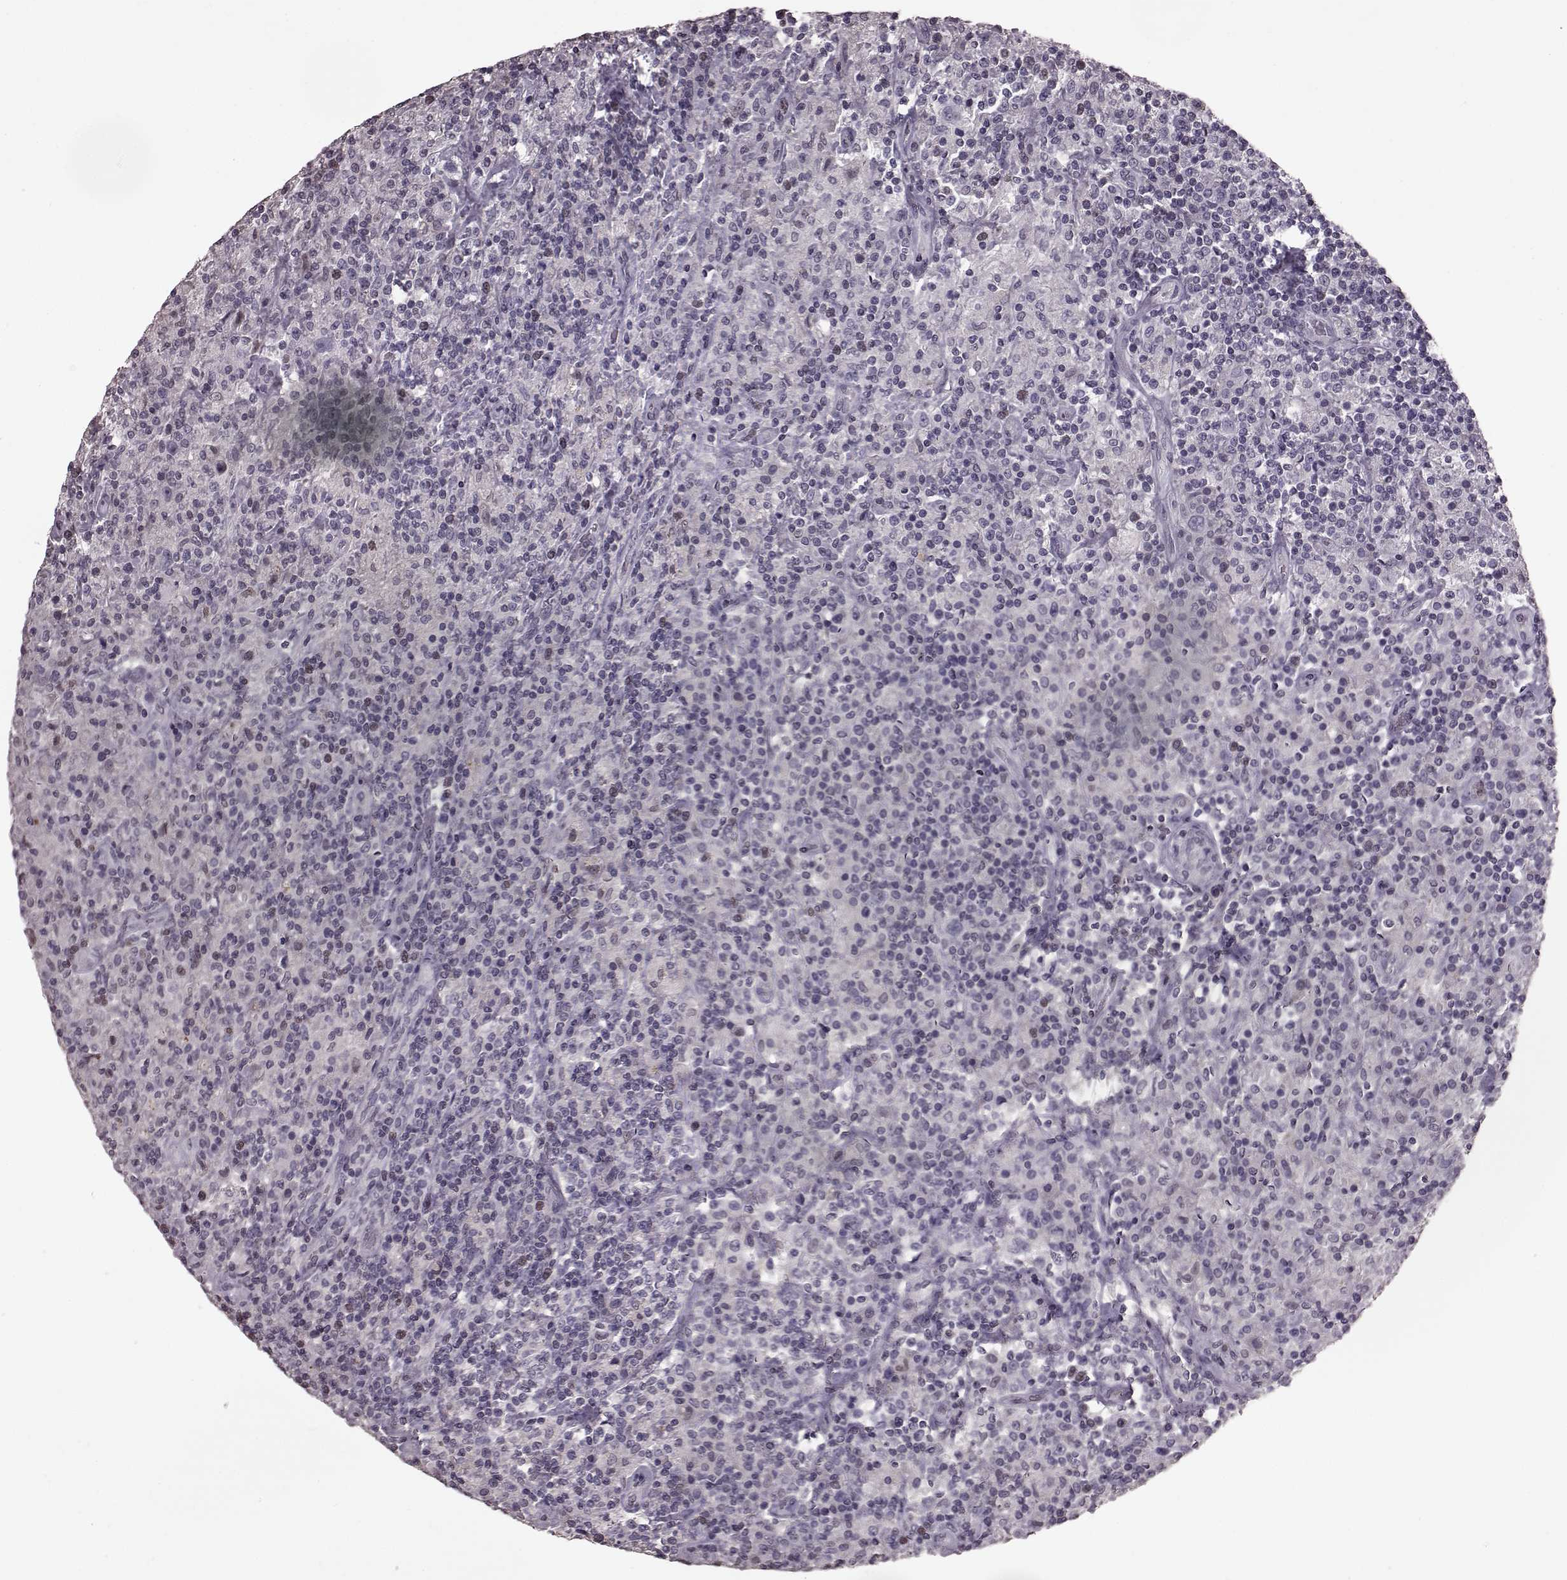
{"staining": {"intensity": "negative", "quantity": "none", "location": "none"}, "tissue": "lymphoma", "cell_type": "Tumor cells", "image_type": "cancer", "snomed": [{"axis": "morphology", "description": "Hodgkin's disease, NOS"}, {"axis": "topography", "description": "Lymph node"}], "caption": "Histopathology image shows no significant protein staining in tumor cells of Hodgkin's disease. (Brightfield microscopy of DAB IHC at high magnification).", "gene": "TSKS", "patient": {"sex": "male", "age": 70}}